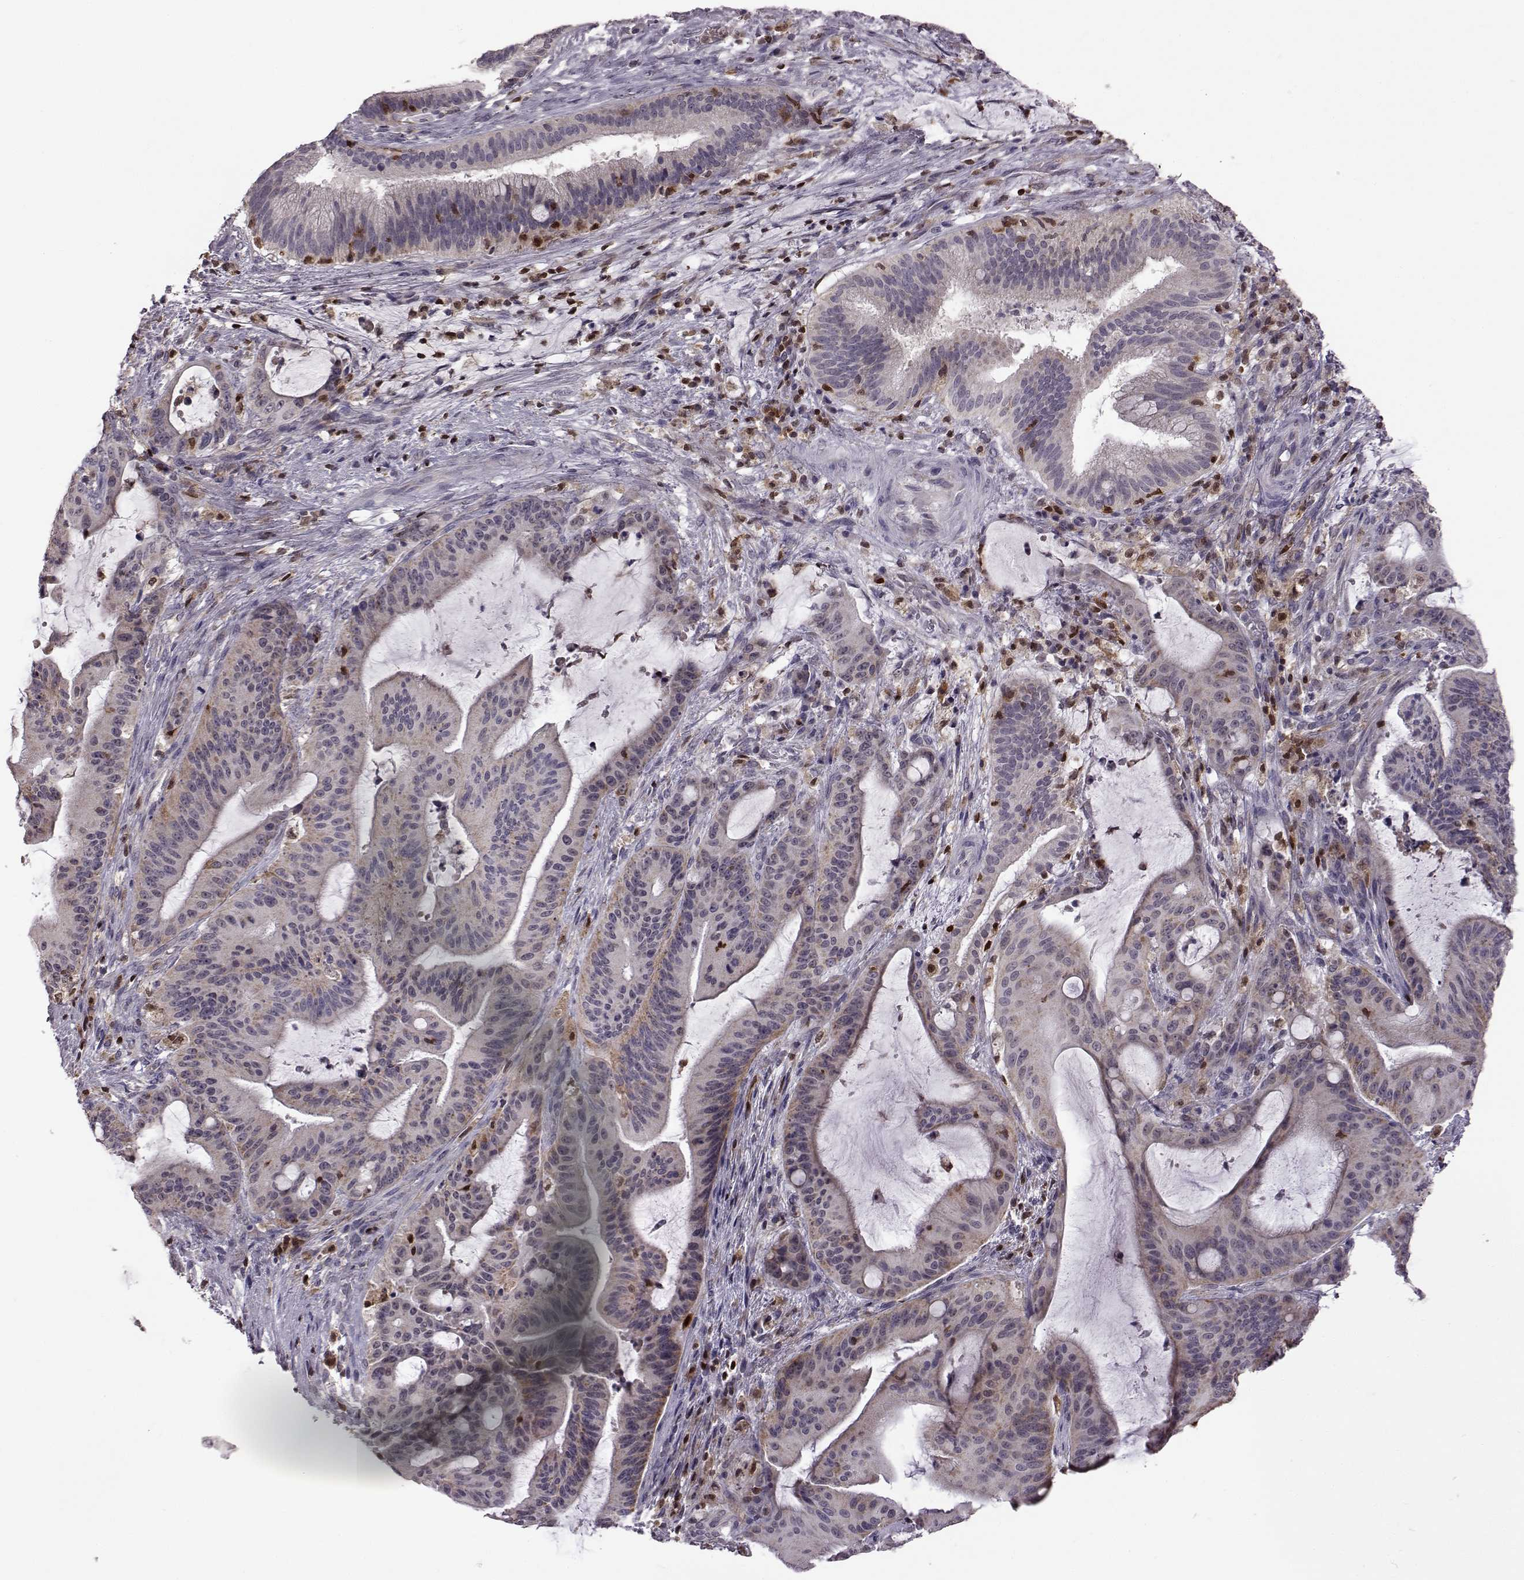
{"staining": {"intensity": "negative", "quantity": "none", "location": "none"}, "tissue": "liver cancer", "cell_type": "Tumor cells", "image_type": "cancer", "snomed": [{"axis": "morphology", "description": "Cholangiocarcinoma"}, {"axis": "topography", "description": "Liver"}], "caption": "Histopathology image shows no significant protein staining in tumor cells of liver cholangiocarcinoma.", "gene": "DOK2", "patient": {"sex": "female", "age": 73}}